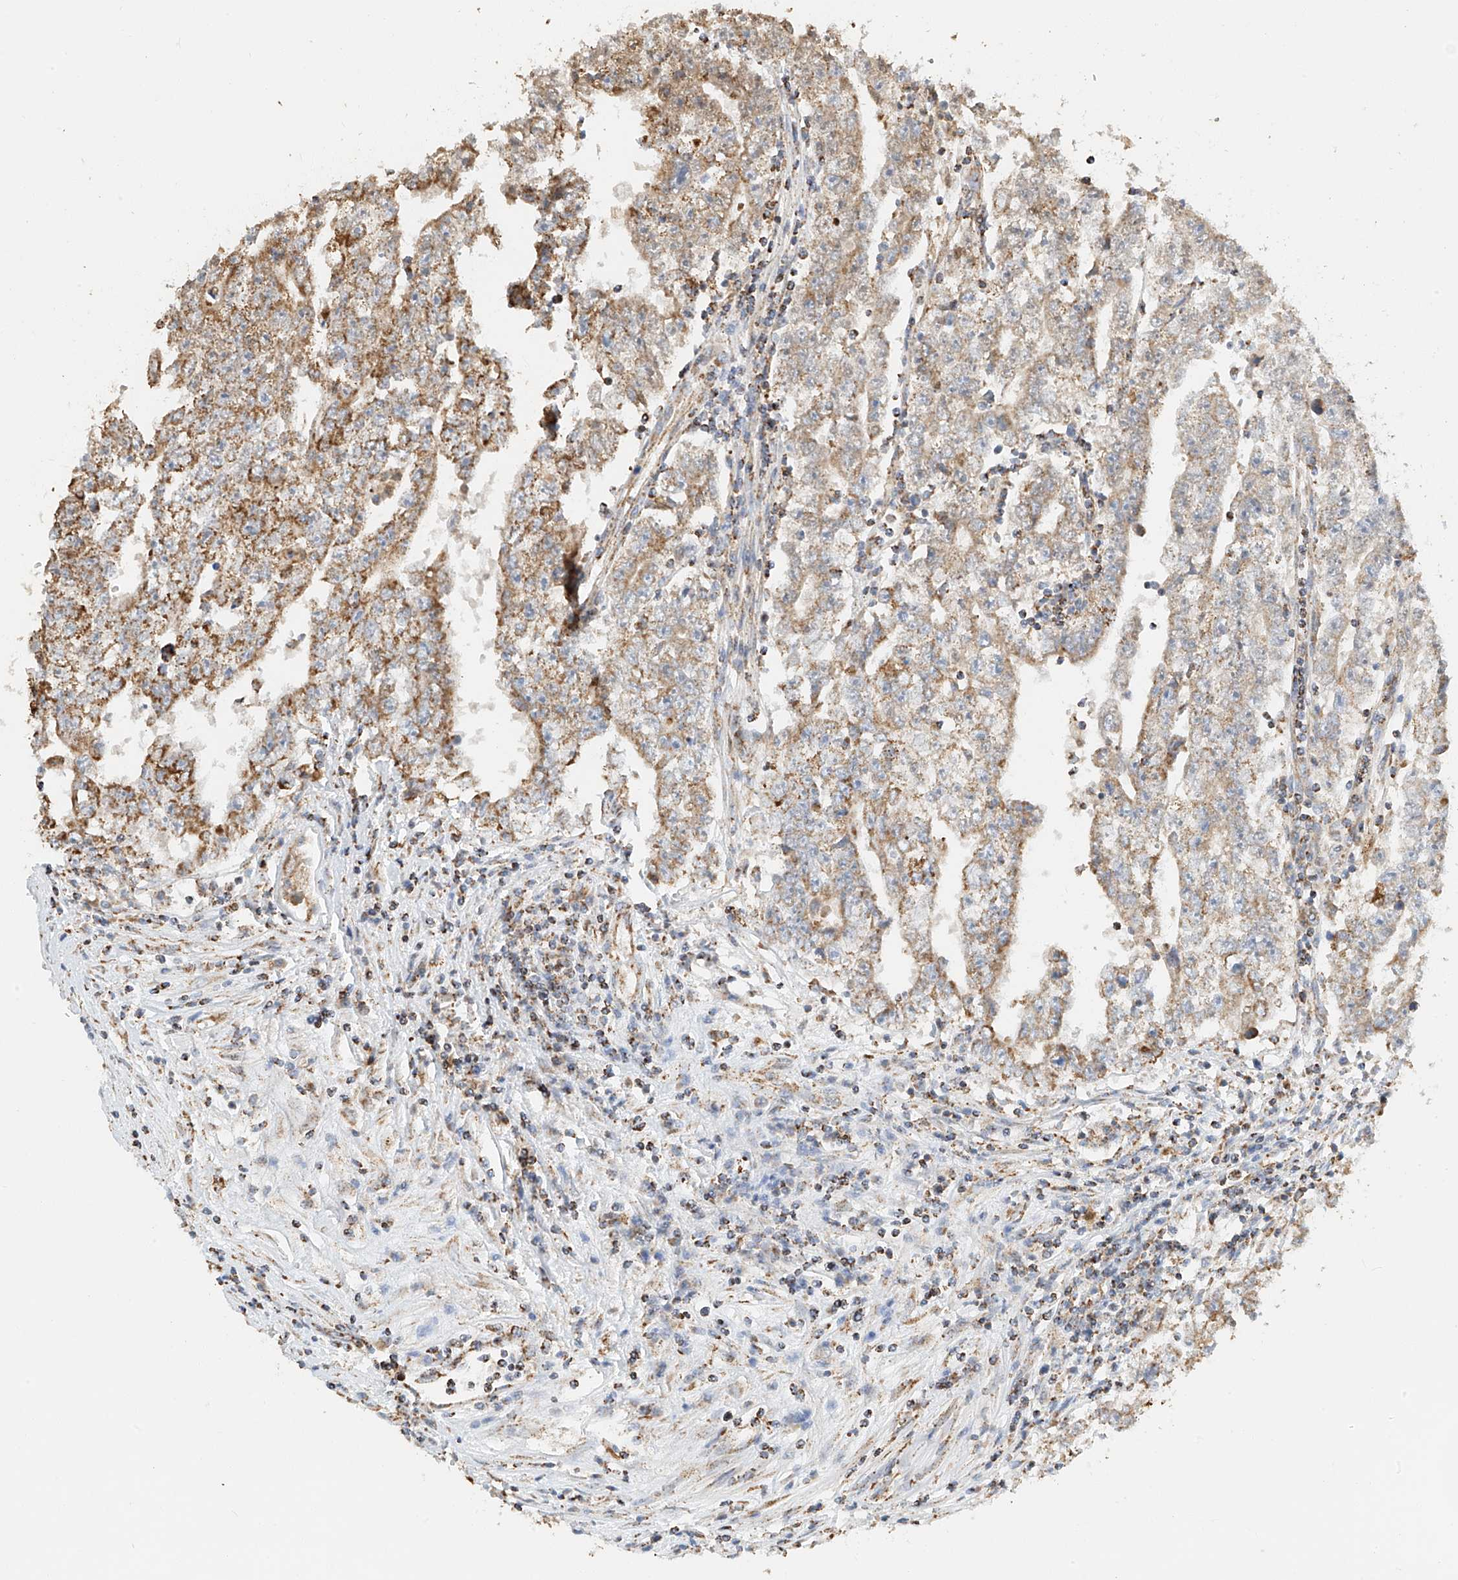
{"staining": {"intensity": "moderate", "quantity": ">75%", "location": "cytoplasmic/membranous"}, "tissue": "testis cancer", "cell_type": "Tumor cells", "image_type": "cancer", "snomed": [{"axis": "morphology", "description": "Carcinoma, Embryonal, NOS"}, {"axis": "topography", "description": "Testis"}], "caption": "Brown immunohistochemical staining in testis cancer shows moderate cytoplasmic/membranous positivity in about >75% of tumor cells. Immunohistochemistry stains the protein of interest in brown and the nuclei are stained blue.", "gene": "YIPF7", "patient": {"sex": "male", "age": 25}}